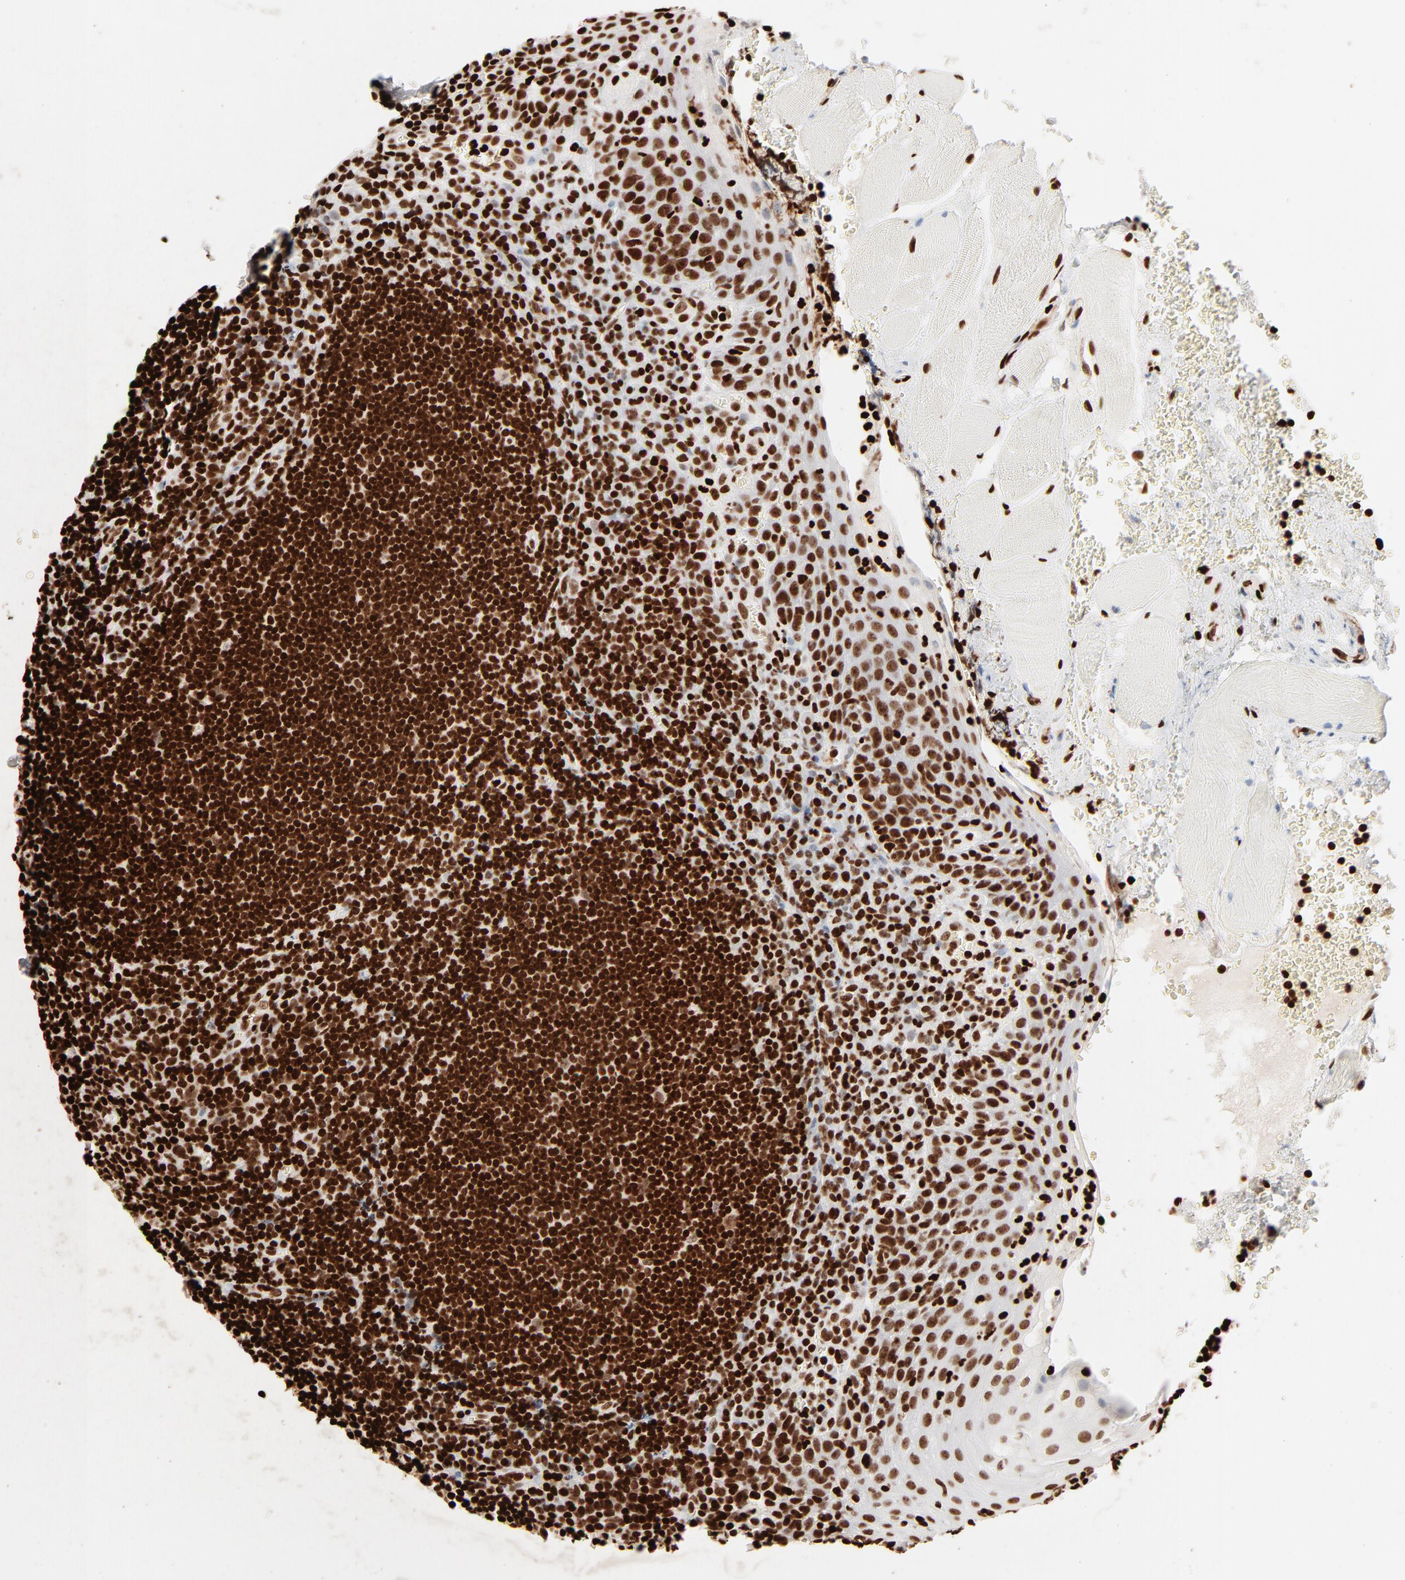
{"staining": {"intensity": "strong", "quantity": ">75%", "location": "nuclear"}, "tissue": "tonsil", "cell_type": "Germinal center cells", "image_type": "normal", "snomed": [{"axis": "morphology", "description": "Normal tissue, NOS"}, {"axis": "topography", "description": "Tonsil"}], "caption": "The immunohistochemical stain labels strong nuclear staining in germinal center cells of unremarkable tonsil.", "gene": "HMGB1", "patient": {"sex": "male", "age": 20}}